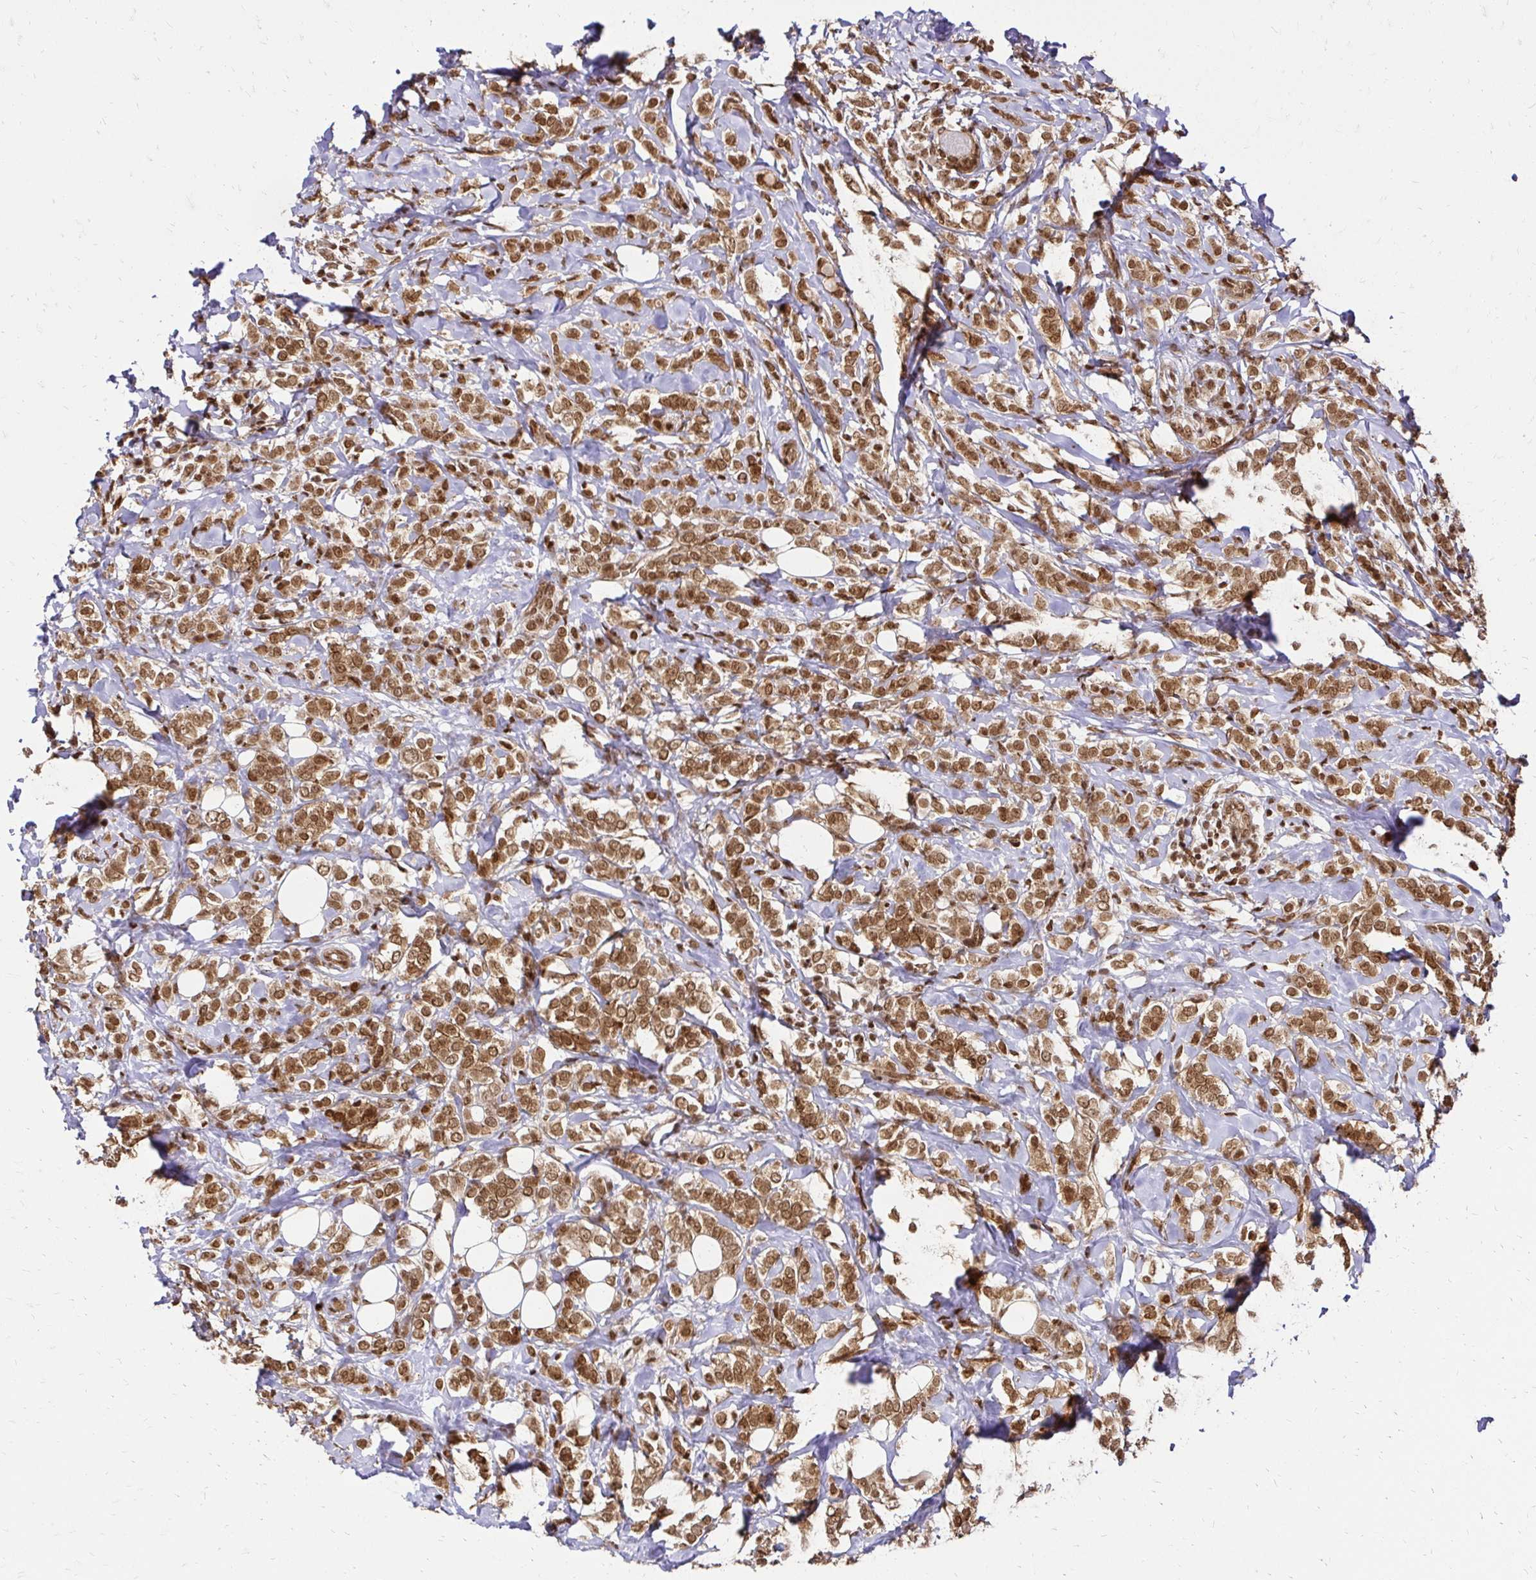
{"staining": {"intensity": "moderate", "quantity": ">75%", "location": "cytoplasmic/membranous,nuclear"}, "tissue": "breast cancer", "cell_type": "Tumor cells", "image_type": "cancer", "snomed": [{"axis": "morphology", "description": "Lobular carcinoma"}, {"axis": "topography", "description": "Breast"}], "caption": "Breast cancer was stained to show a protein in brown. There is medium levels of moderate cytoplasmic/membranous and nuclear staining in about >75% of tumor cells.", "gene": "GLYR1", "patient": {"sex": "female", "age": 49}}